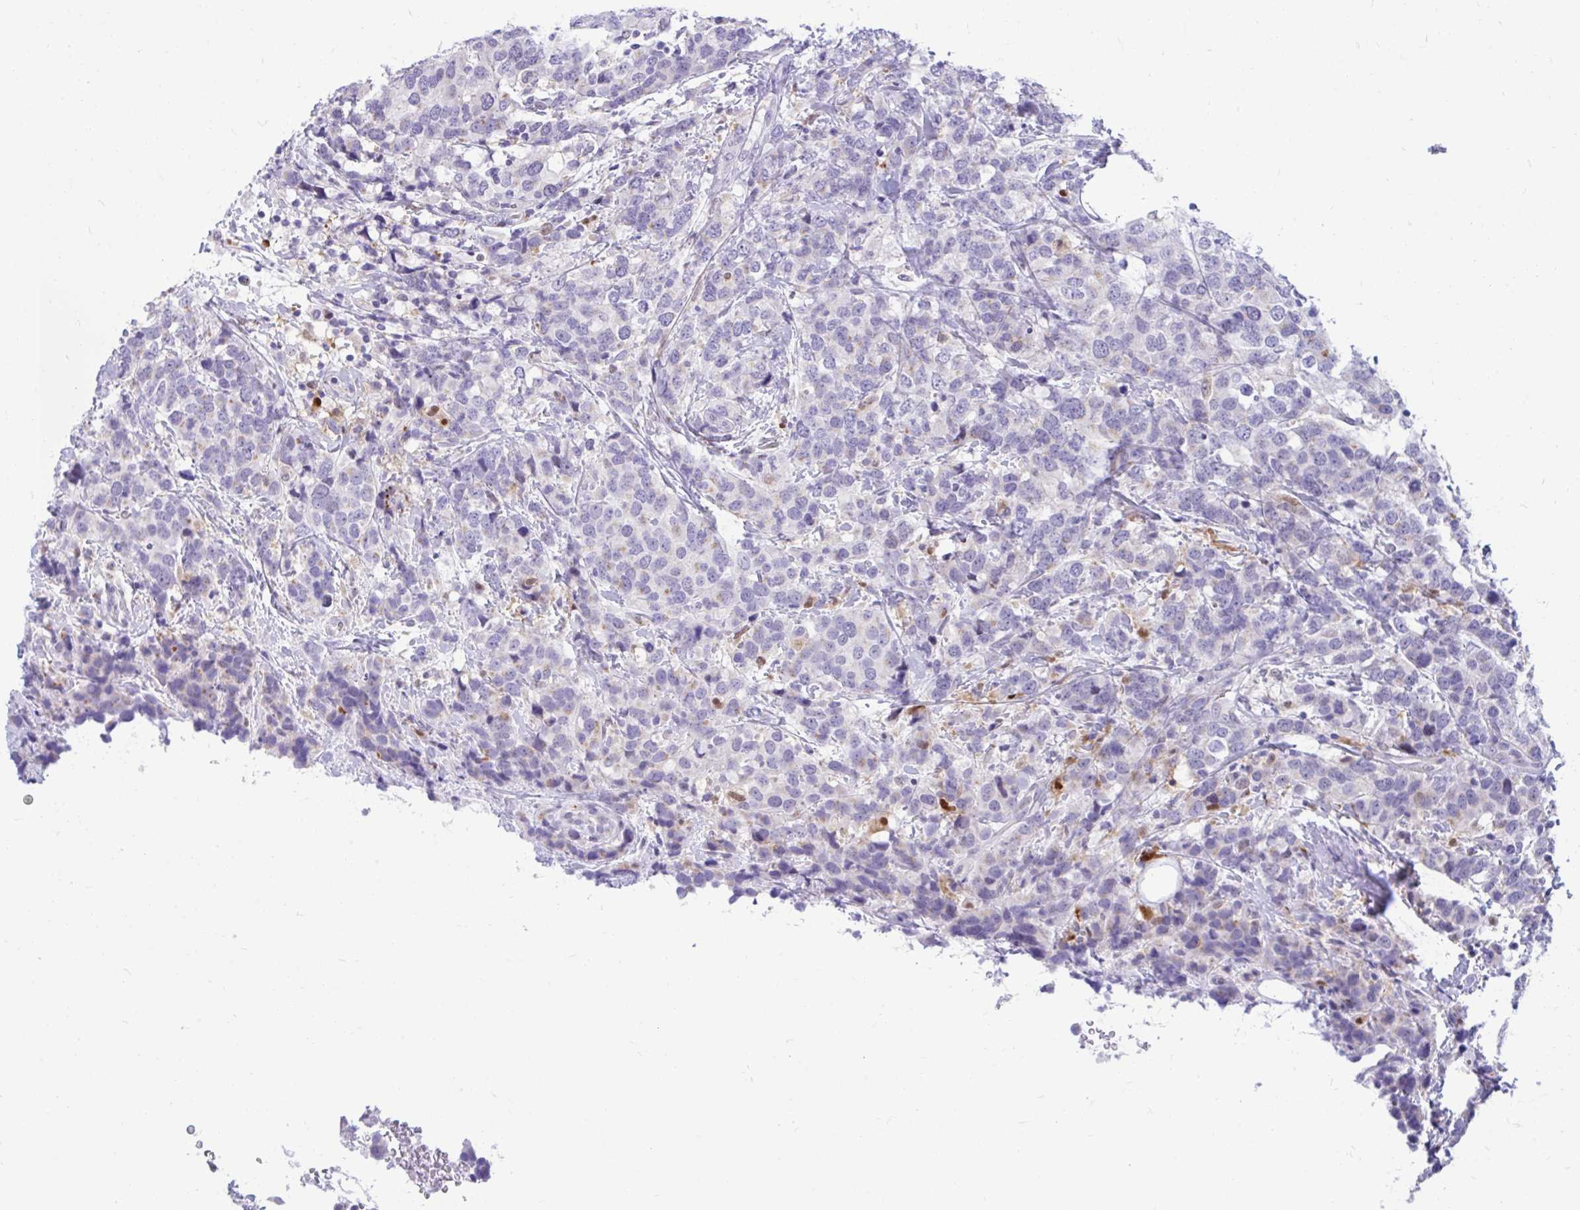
{"staining": {"intensity": "negative", "quantity": "none", "location": "none"}, "tissue": "breast cancer", "cell_type": "Tumor cells", "image_type": "cancer", "snomed": [{"axis": "morphology", "description": "Lobular carcinoma"}, {"axis": "topography", "description": "Breast"}], "caption": "The histopathology image exhibits no significant positivity in tumor cells of breast cancer (lobular carcinoma).", "gene": "GLB1L2", "patient": {"sex": "female", "age": 59}}